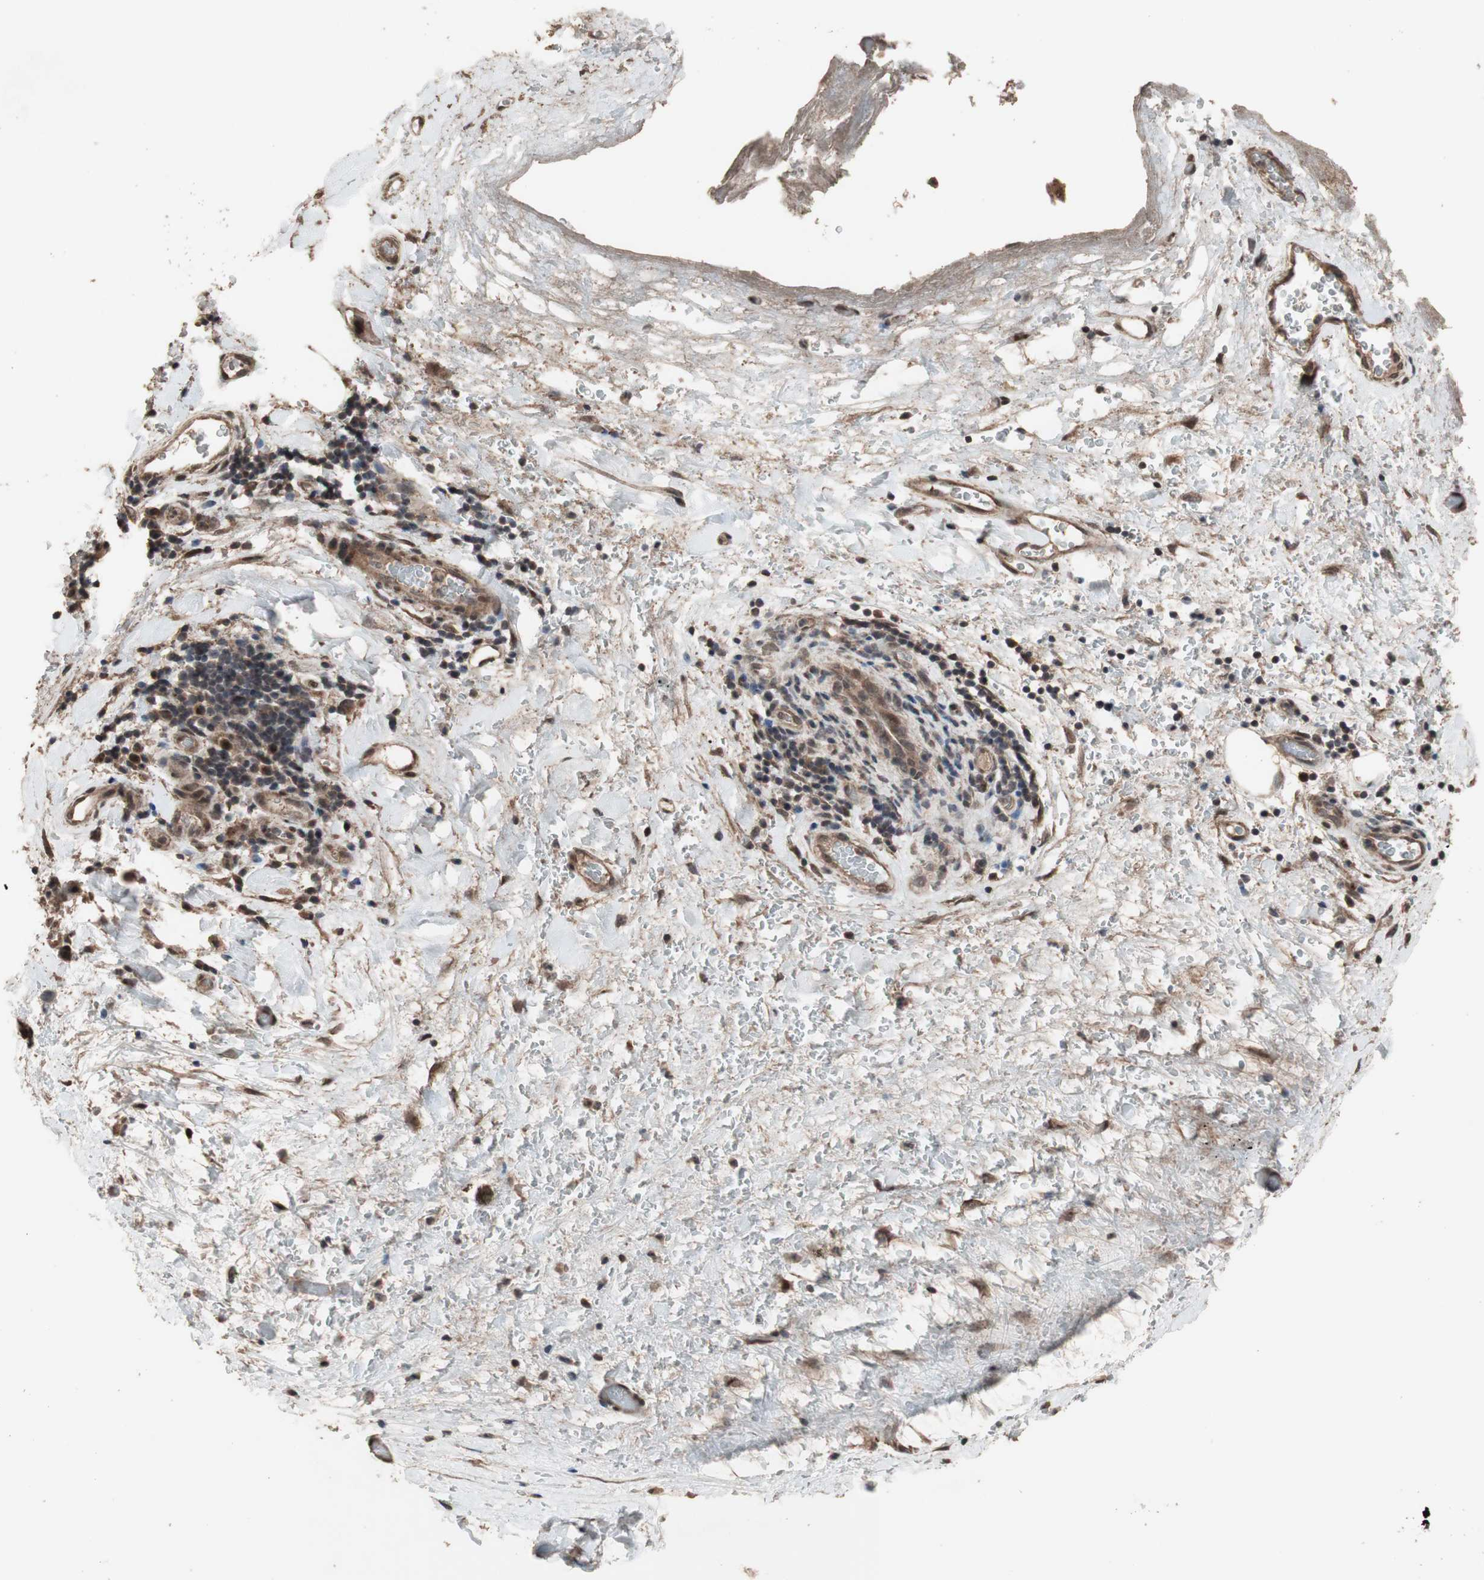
{"staining": {"intensity": "weak", "quantity": ">75%", "location": "cytoplasmic/membranous"}, "tissue": "liver cancer", "cell_type": "Tumor cells", "image_type": "cancer", "snomed": [{"axis": "morphology", "description": "Normal tissue, NOS"}, {"axis": "morphology", "description": "Cholangiocarcinoma"}, {"axis": "topography", "description": "Liver"}, {"axis": "topography", "description": "Peripheral nerve tissue"}], "caption": "Protein staining exhibits weak cytoplasmic/membranous expression in about >75% of tumor cells in liver cholangiocarcinoma. Nuclei are stained in blue.", "gene": "KANSL1", "patient": {"sex": "male", "age": 50}}